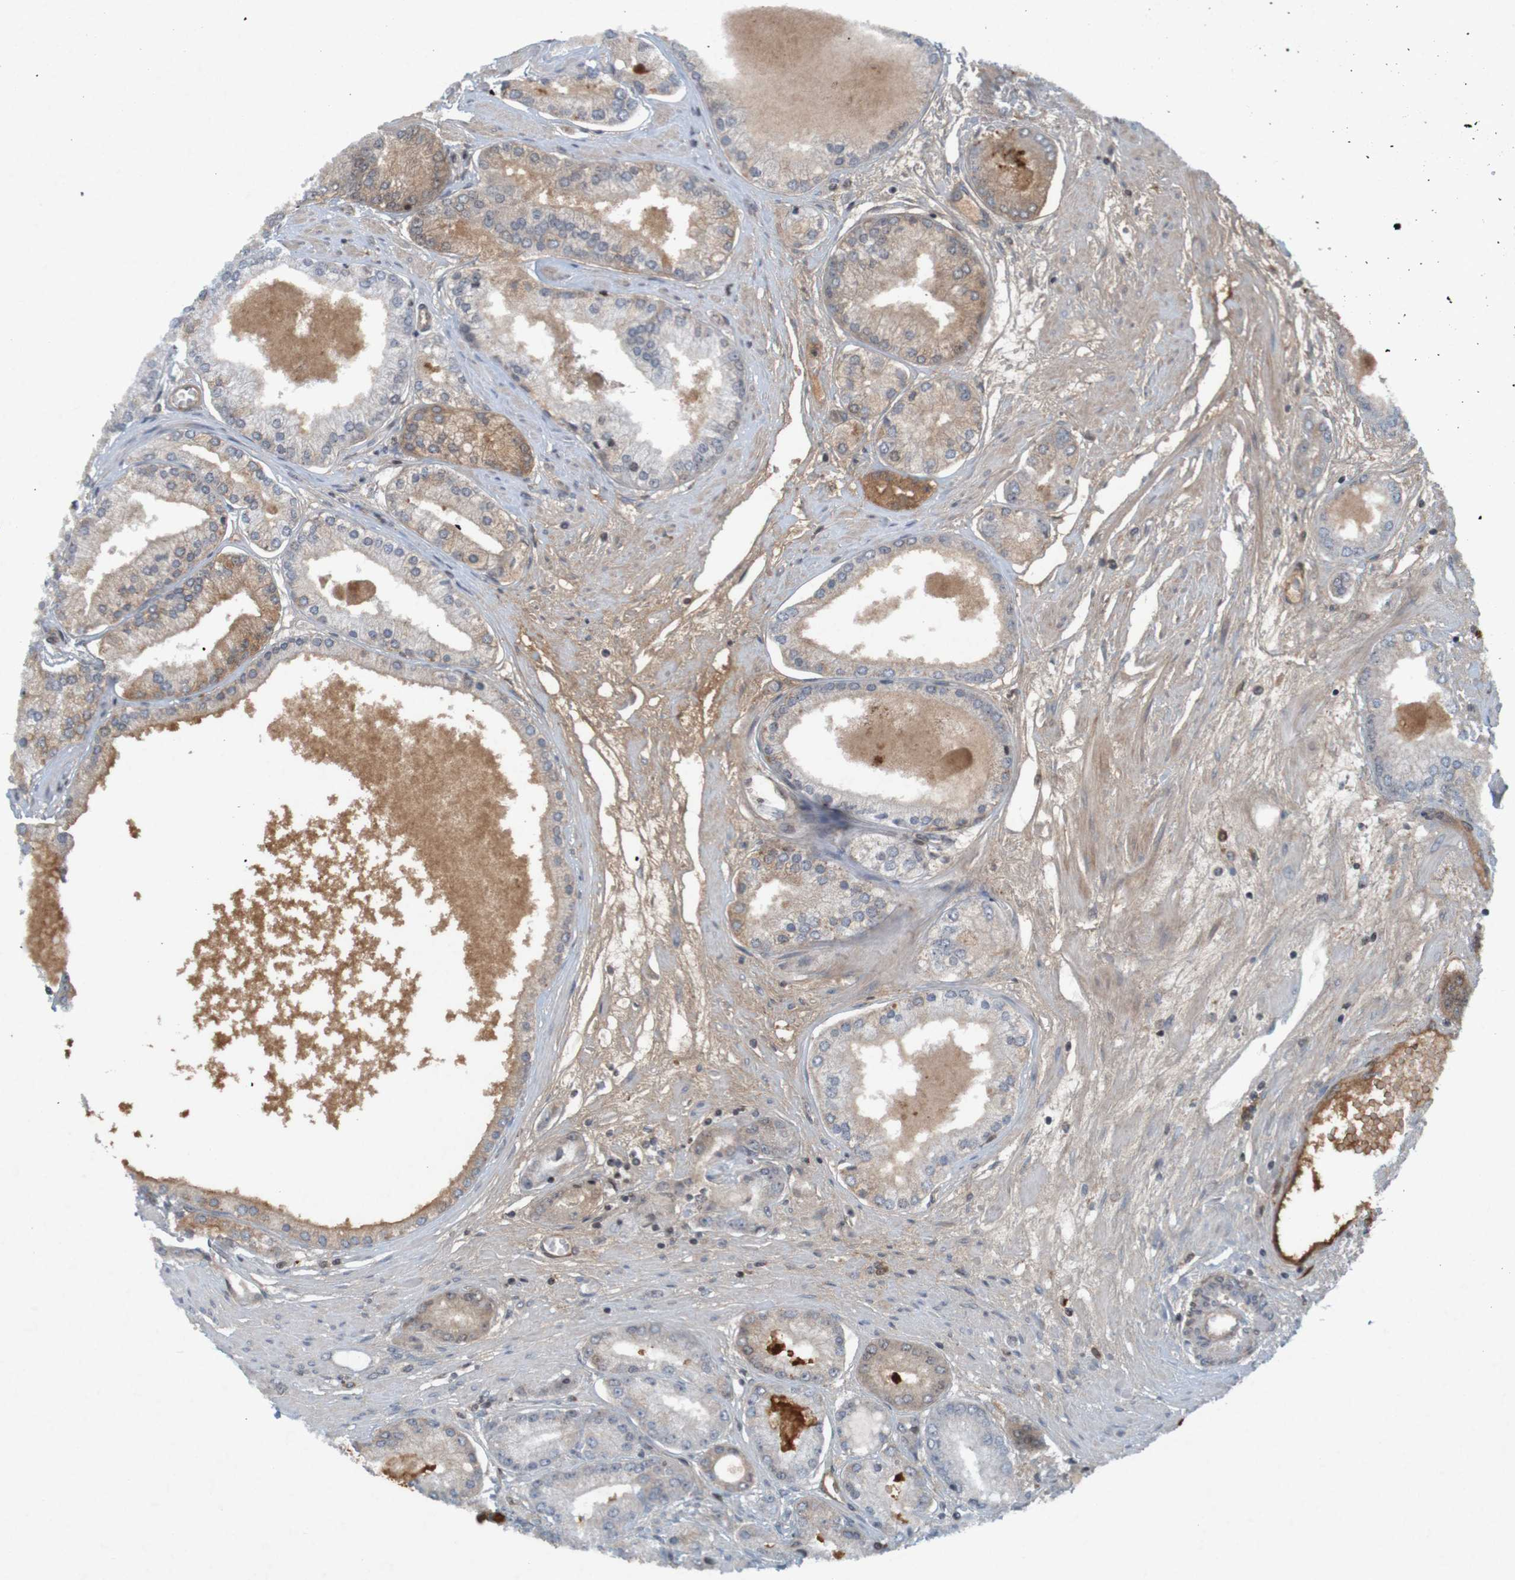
{"staining": {"intensity": "weak", "quantity": "25%-75%", "location": "cytoplasmic/membranous"}, "tissue": "prostate cancer", "cell_type": "Tumor cells", "image_type": "cancer", "snomed": [{"axis": "morphology", "description": "Adenocarcinoma, High grade"}, {"axis": "topography", "description": "Prostate"}], "caption": "Immunohistochemical staining of prostate cancer (high-grade adenocarcinoma) exhibits low levels of weak cytoplasmic/membranous expression in approximately 25%-75% of tumor cells.", "gene": "GUCY1A1", "patient": {"sex": "male", "age": 59}}